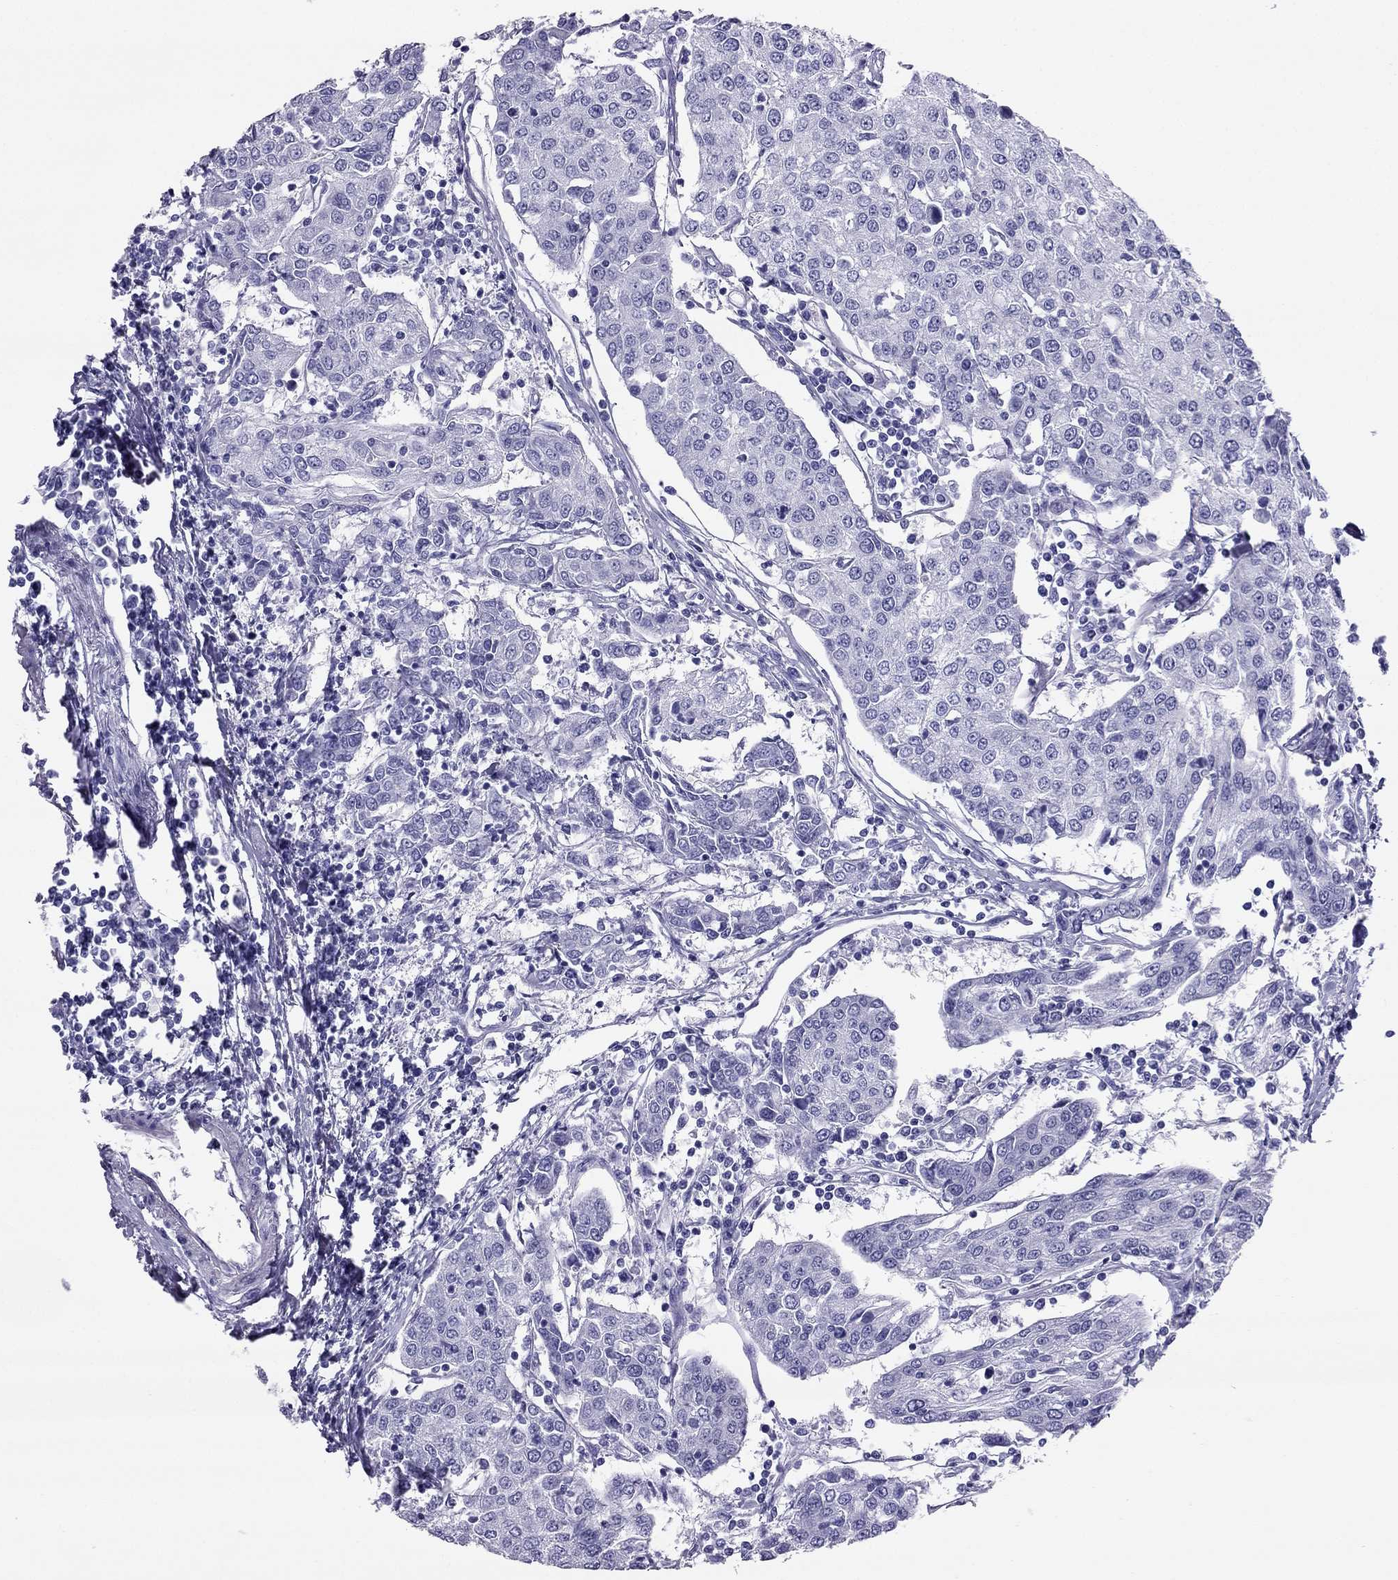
{"staining": {"intensity": "negative", "quantity": "none", "location": "none"}, "tissue": "urothelial cancer", "cell_type": "Tumor cells", "image_type": "cancer", "snomed": [{"axis": "morphology", "description": "Urothelial carcinoma, High grade"}, {"axis": "topography", "description": "Urinary bladder"}], "caption": "Urothelial carcinoma (high-grade) stained for a protein using IHC demonstrates no staining tumor cells.", "gene": "PDE6A", "patient": {"sex": "female", "age": 85}}